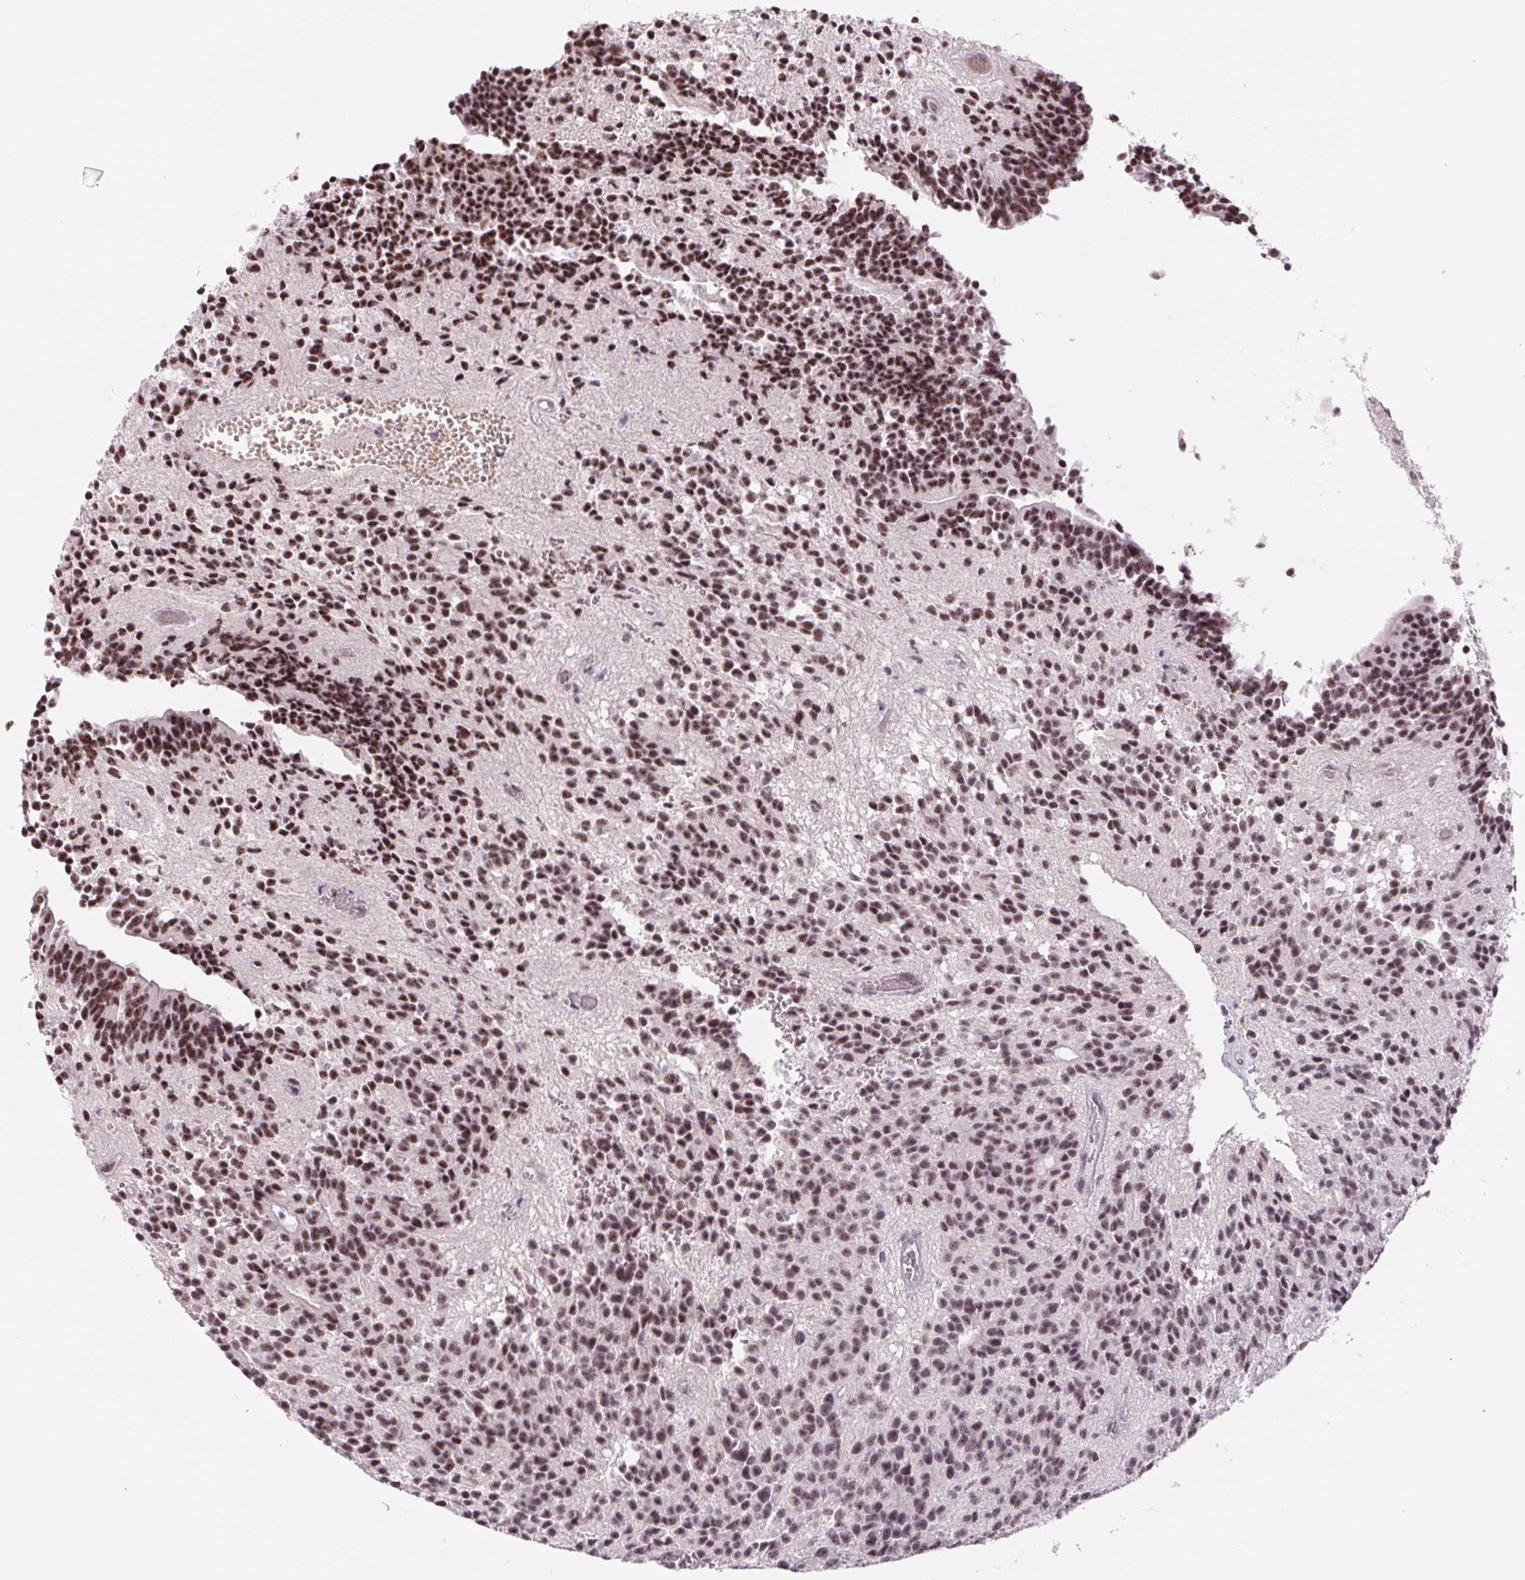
{"staining": {"intensity": "strong", "quantity": "25%-75%", "location": "nuclear"}, "tissue": "glioma", "cell_type": "Tumor cells", "image_type": "cancer", "snomed": [{"axis": "morphology", "description": "Glioma, malignant, Low grade"}, {"axis": "topography", "description": "Brain"}], "caption": "Protein analysis of malignant glioma (low-grade) tissue reveals strong nuclear expression in about 25%-75% of tumor cells. Immunohistochemistry (ihc) stains the protein of interest in brown and the nuclei are stained blue.", "gene": "ZC3H14", "patient": {"sex": "male", "age": 31}}